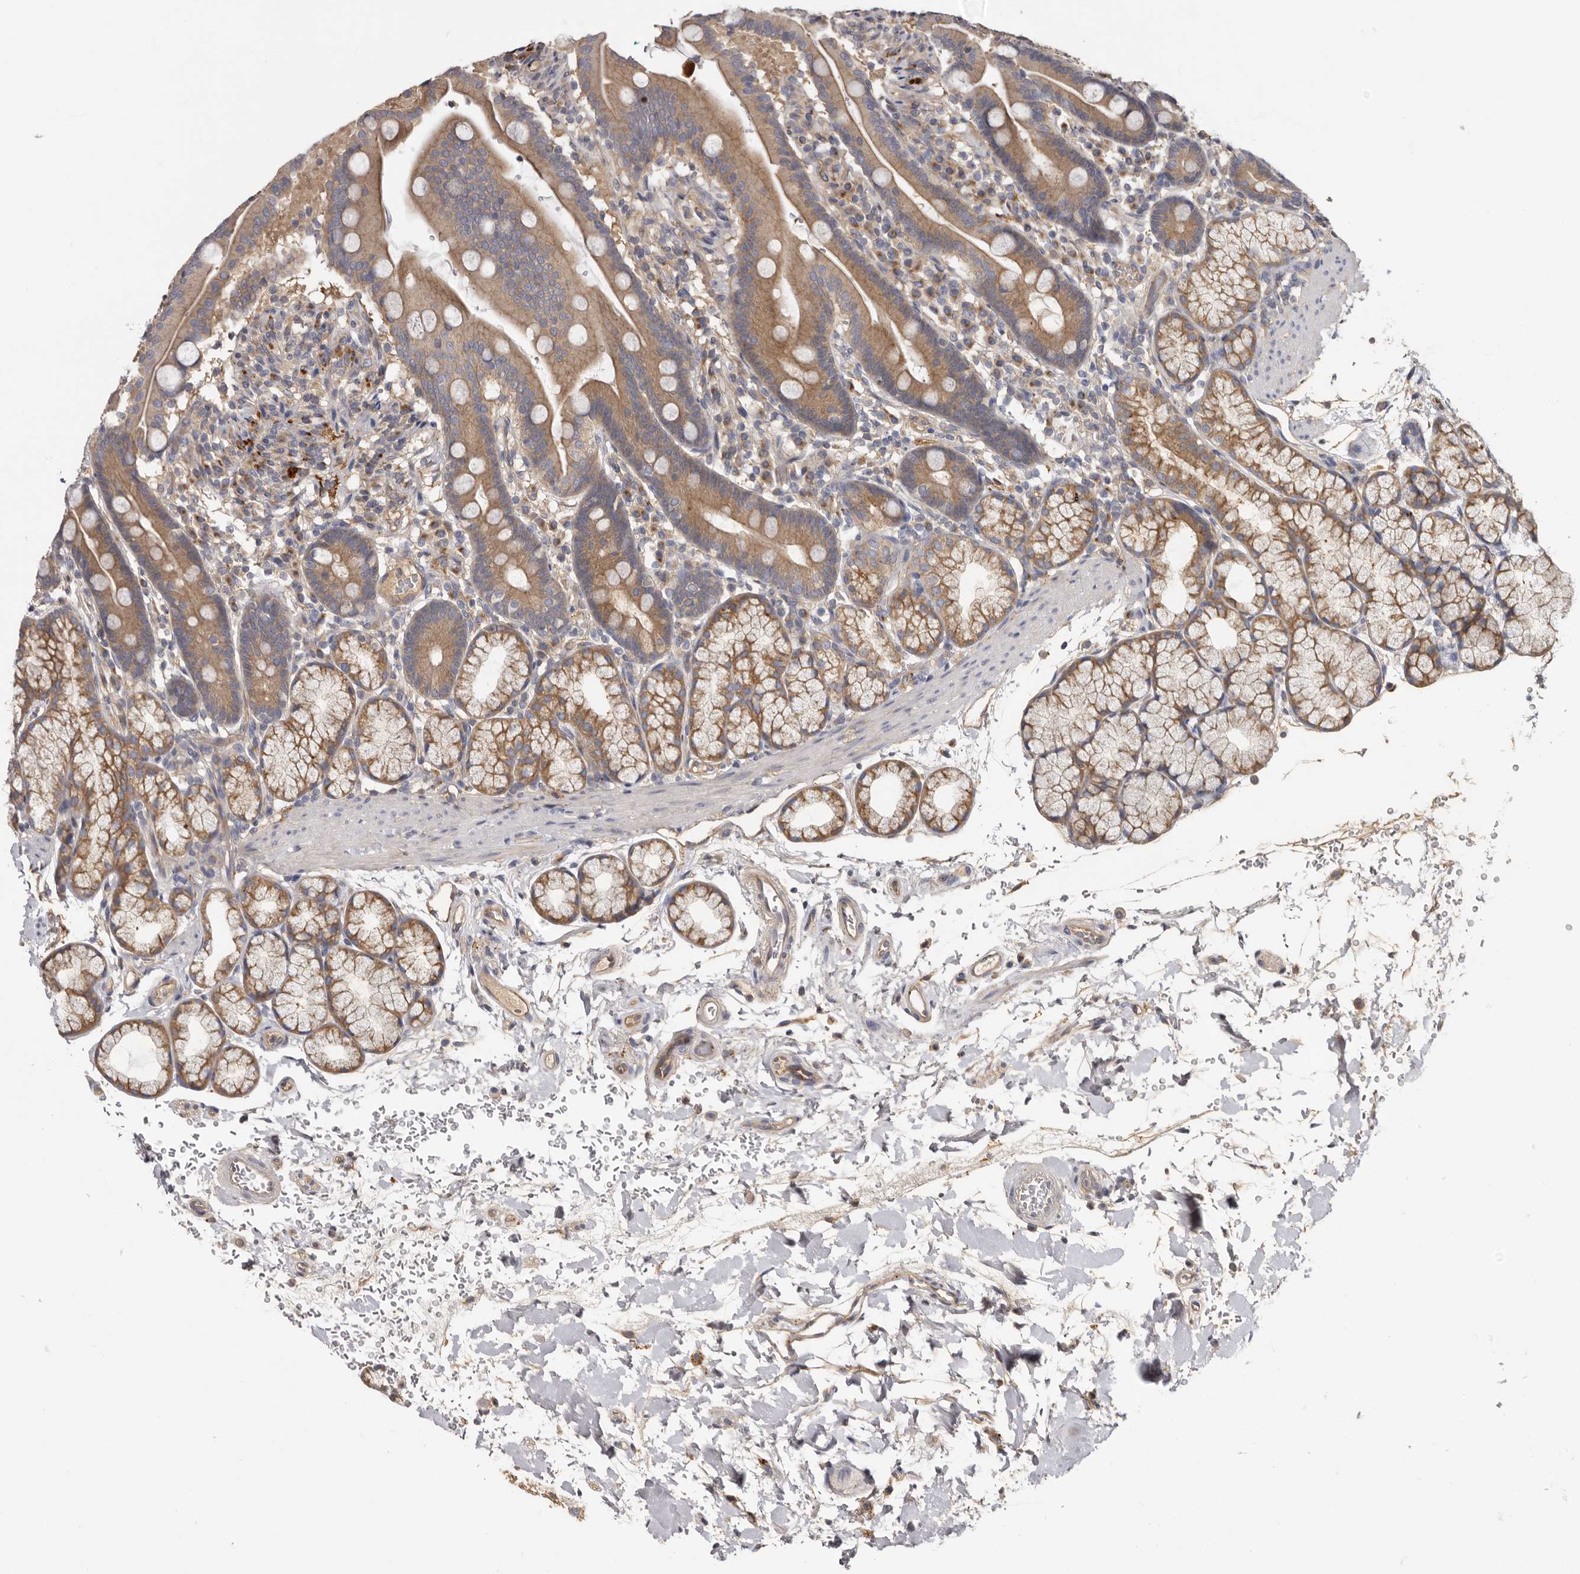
{"staining": {"intensity": "moderate", "quantity": ">75%", "location": "cytoplasmic/membranous"}, "tissue": "duodenum", "cell_type": "Glandular cells", "image_type": "normal", "snomed": [{"axis": "morphology", "description": "Normal tissue, NOS"}, {"axis": "topography", "description": "Duodenum"}], "caption": "Immunohistochemistry (IHC) (DAB) staining of unremarkable human duodenum demonstrates moderate cytoplasmic/membranous protein staining in about >75% of glandular cells.", "gene": "INKA2", "patient": {"sex": "male", "age": 54}}